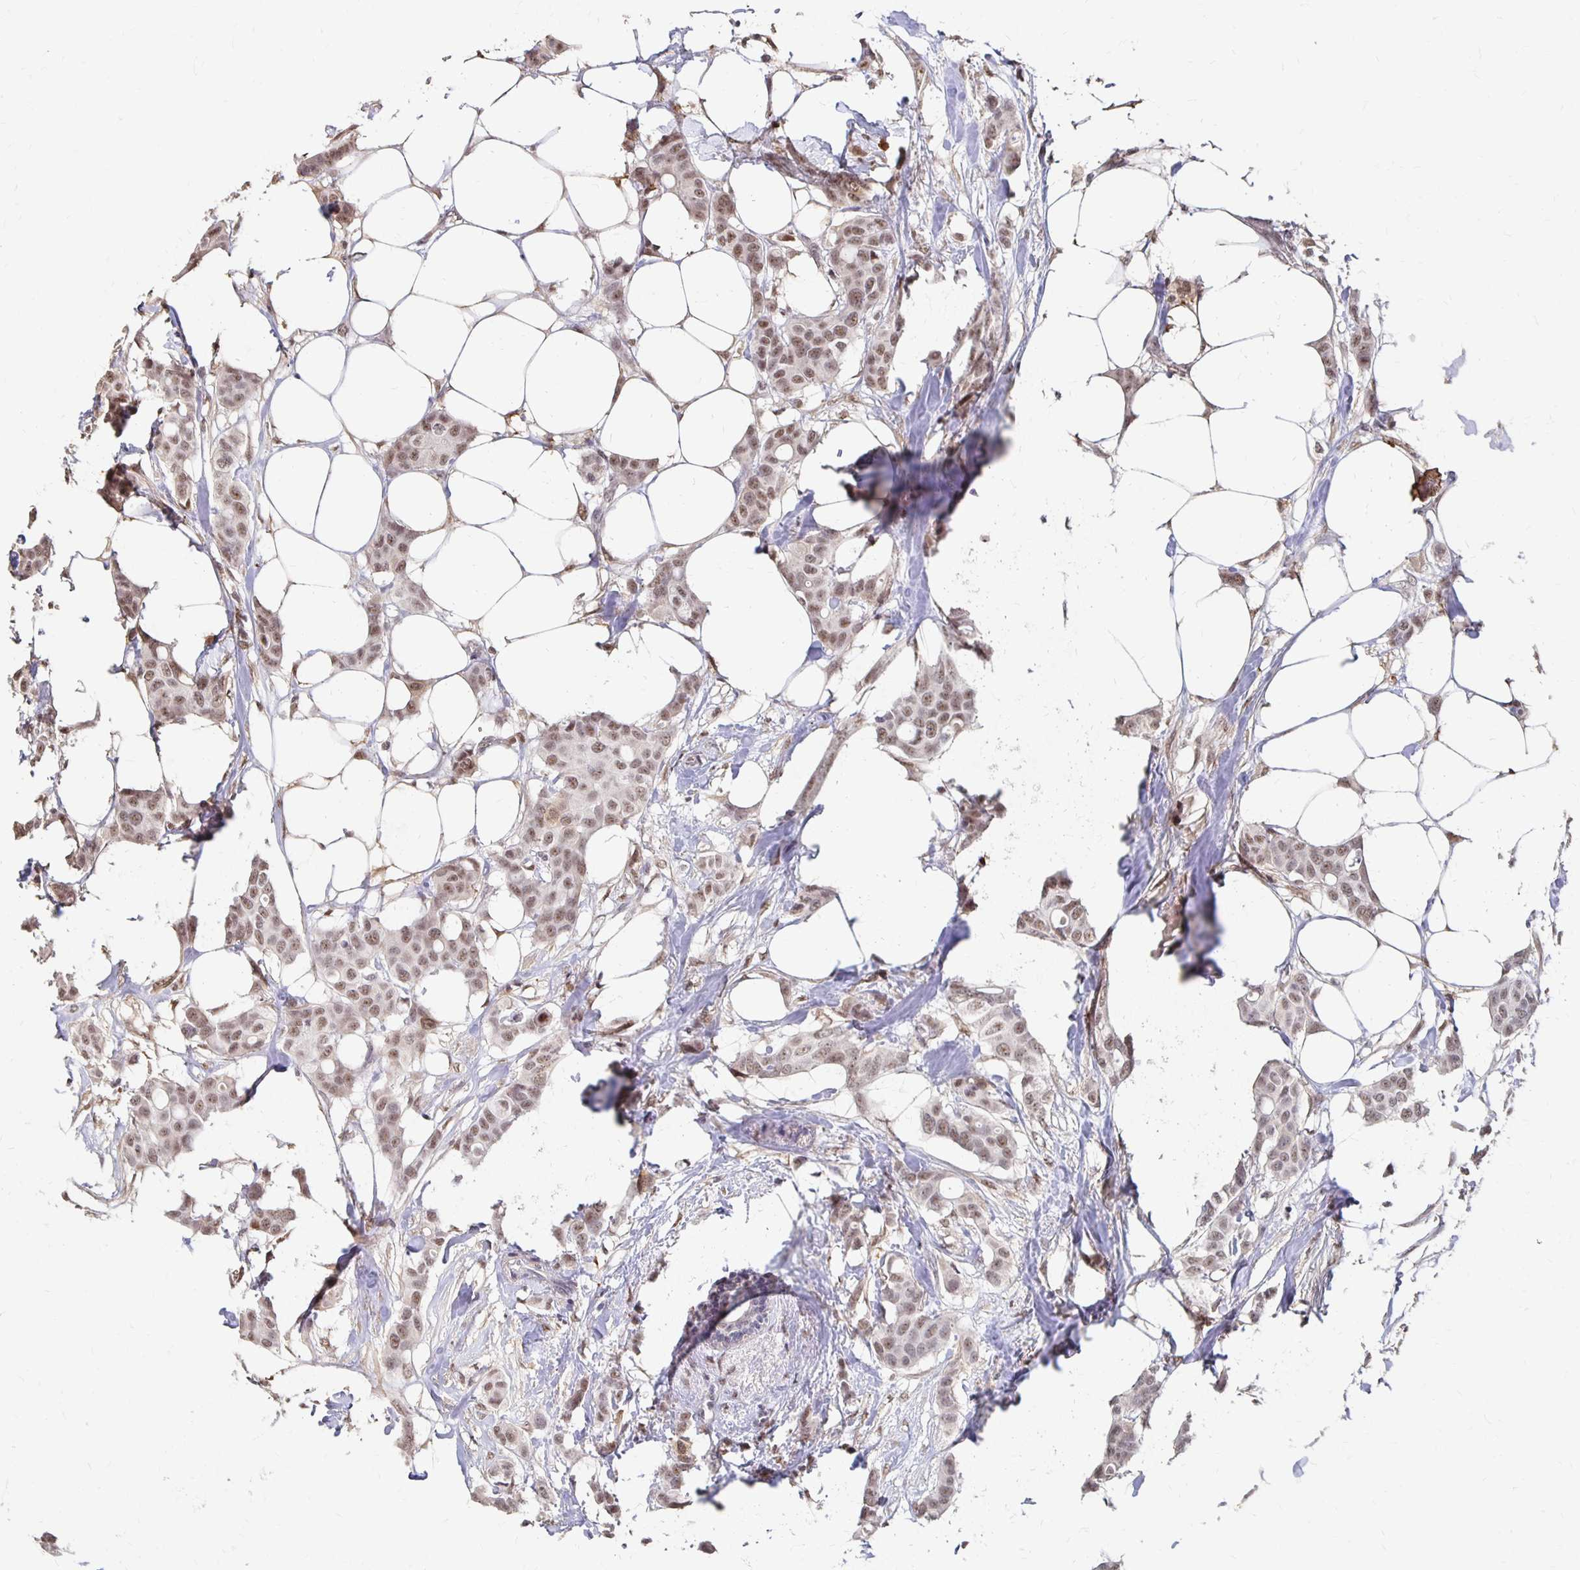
{"staining": {"intensity": "moderate", "quantity": ">75%", "location": "nuclear"}, "tissue": "breast cancer", "cell_type": "Tumor cells", "image_type": "cancer", "snomed": [{"axis": "morphology", "description": "Duct carcinoma"}, {"axis": "topography", "description": "Breast"}], "caption": "Immunohistochemistry of breast cancer displays medium levels of moderate nuclear staining in about >75% of tumor cells.", "gene": "CLASRP", "patient": {"sex": "female", "age": 62}}